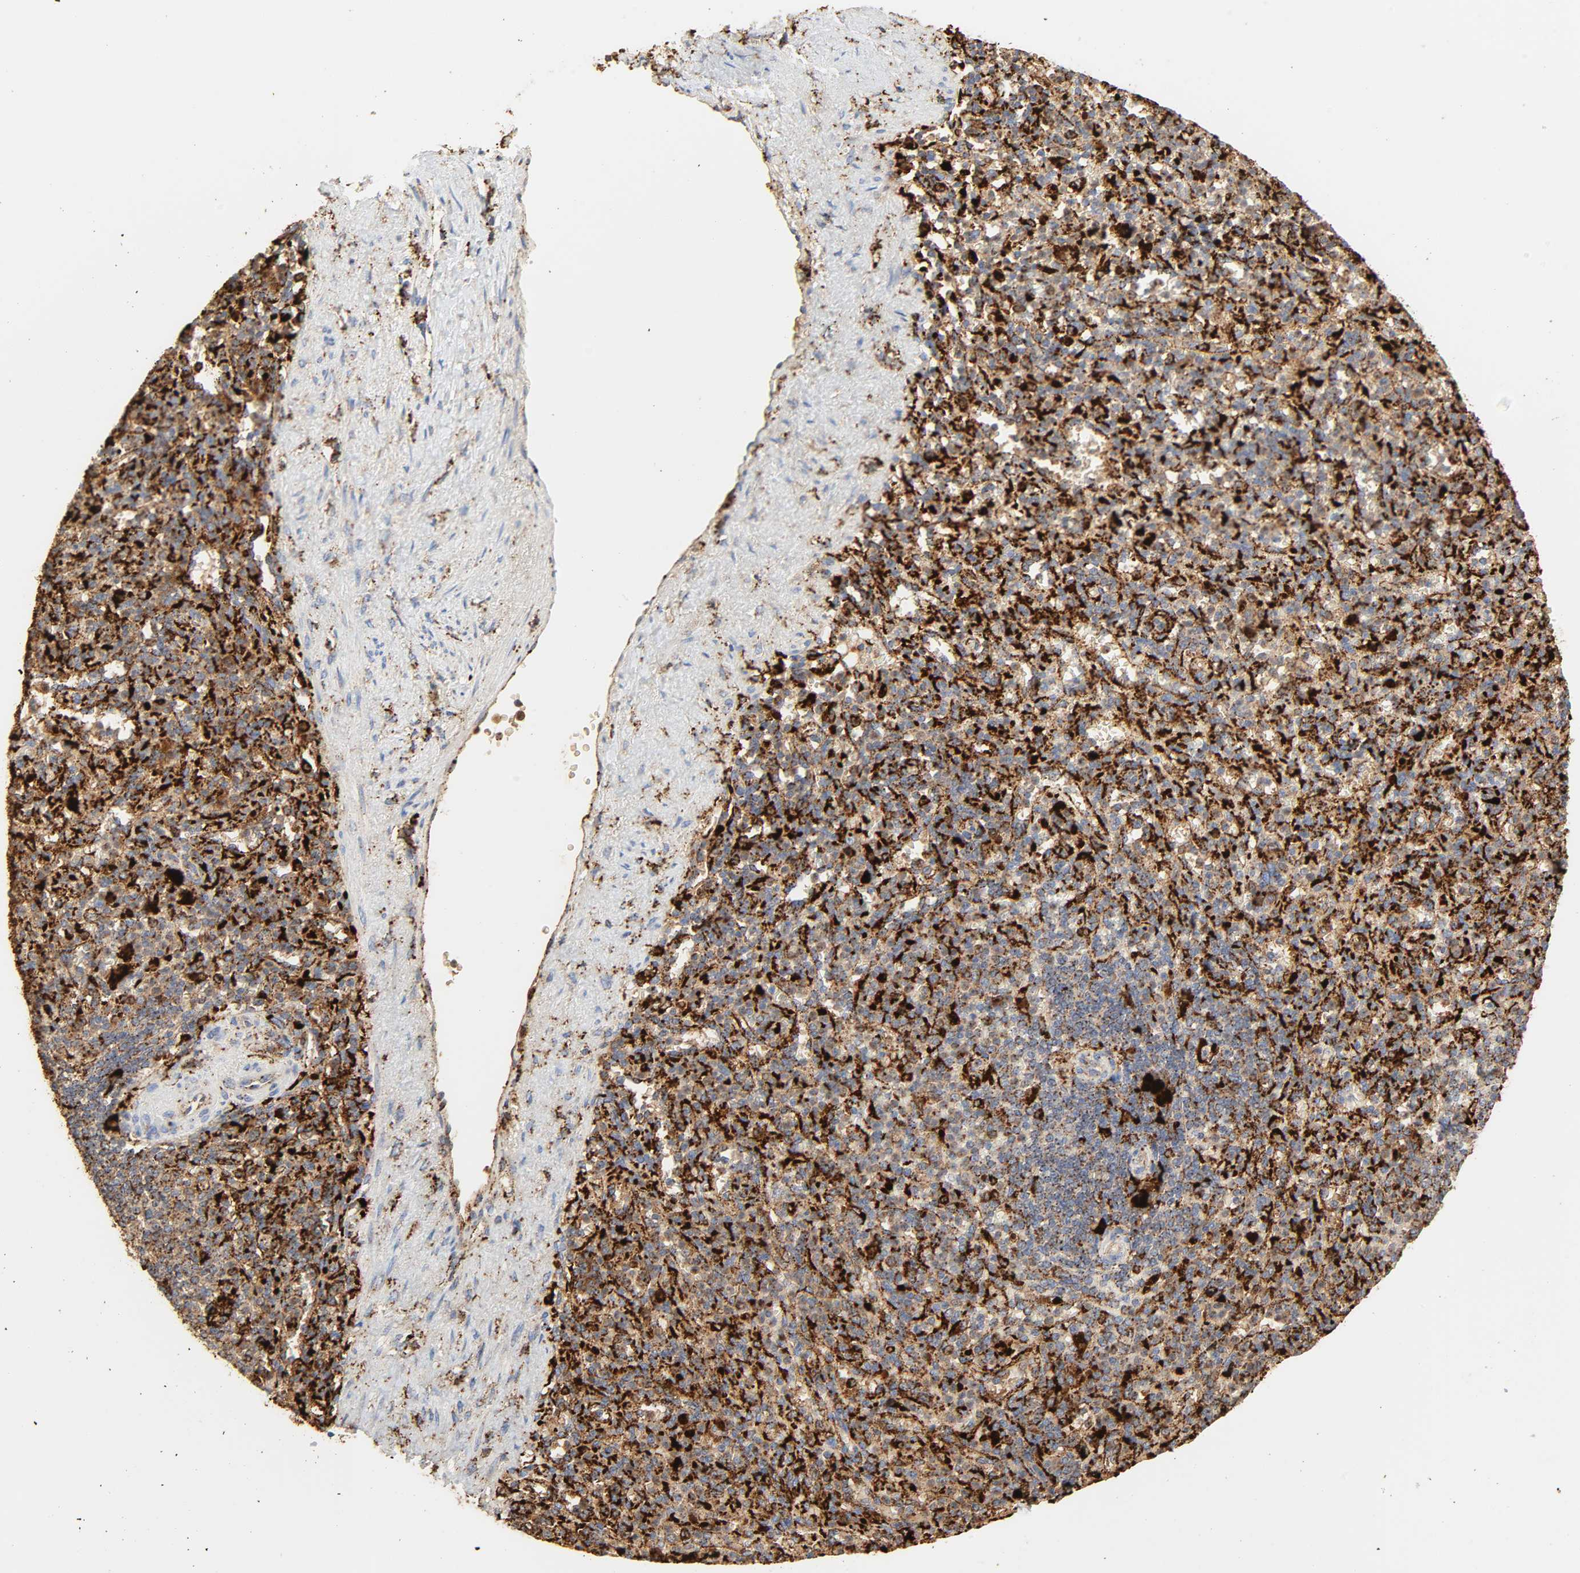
{"staining": {"intensity": "strong", "quantity": ">75%", "location": "cytoplasmic/membranous"}, "tissue": "spleen", "cell_type": "Cells in red pulp", "image_type": "normal", "snomed": [{"axis": "morphology", "description": "Normal tissue, NOS"}, {"axis": "topography", "description": "Spleen"}], "caption": "Spleen stained for a protein (brown) shows strong cytoplasmic/membranous positive staining in about >75% of cells in red pulp.", "gene": "PSAP", "patient": {"sex": "female", "age": 74}}